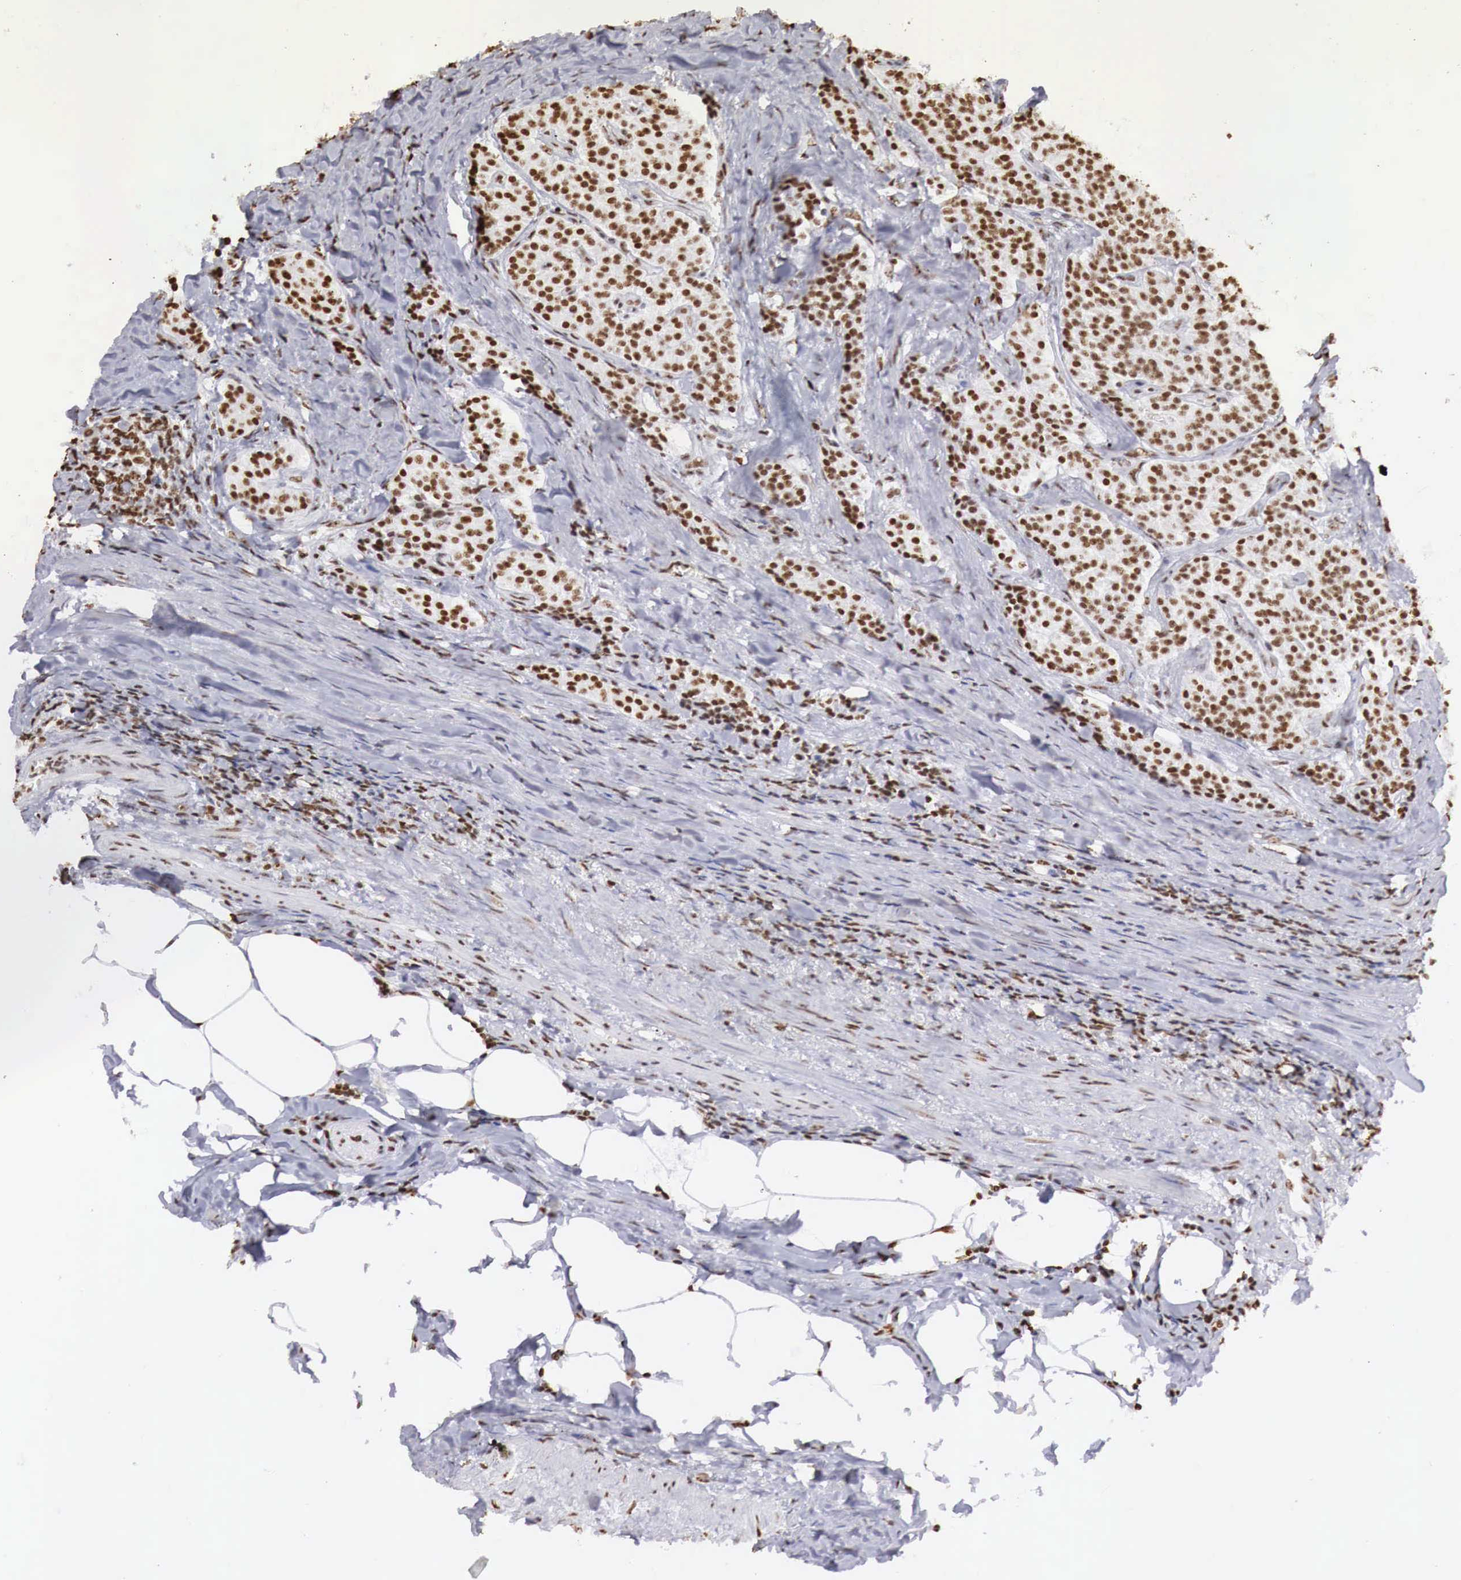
{"staining": {"intensity": "strong", "quantity": ">75%", "location": "nuclear"}, "tissue": "carcinoid", "cell_type": "Tumor cells", "image_type": "cancer", "snomed": [{"axis": "morphology", "description": "Carcinoid, malignant, NOS"}, {"axis": "topography", "description": "Stomach"}], "caption": "Protein staining of carcinoid (malignant) tissue demonstrates strong nuclear staining in about >75% of tumor cells.", "gene": "DKC1", "patient": {"sex": "female", "age": 76}}